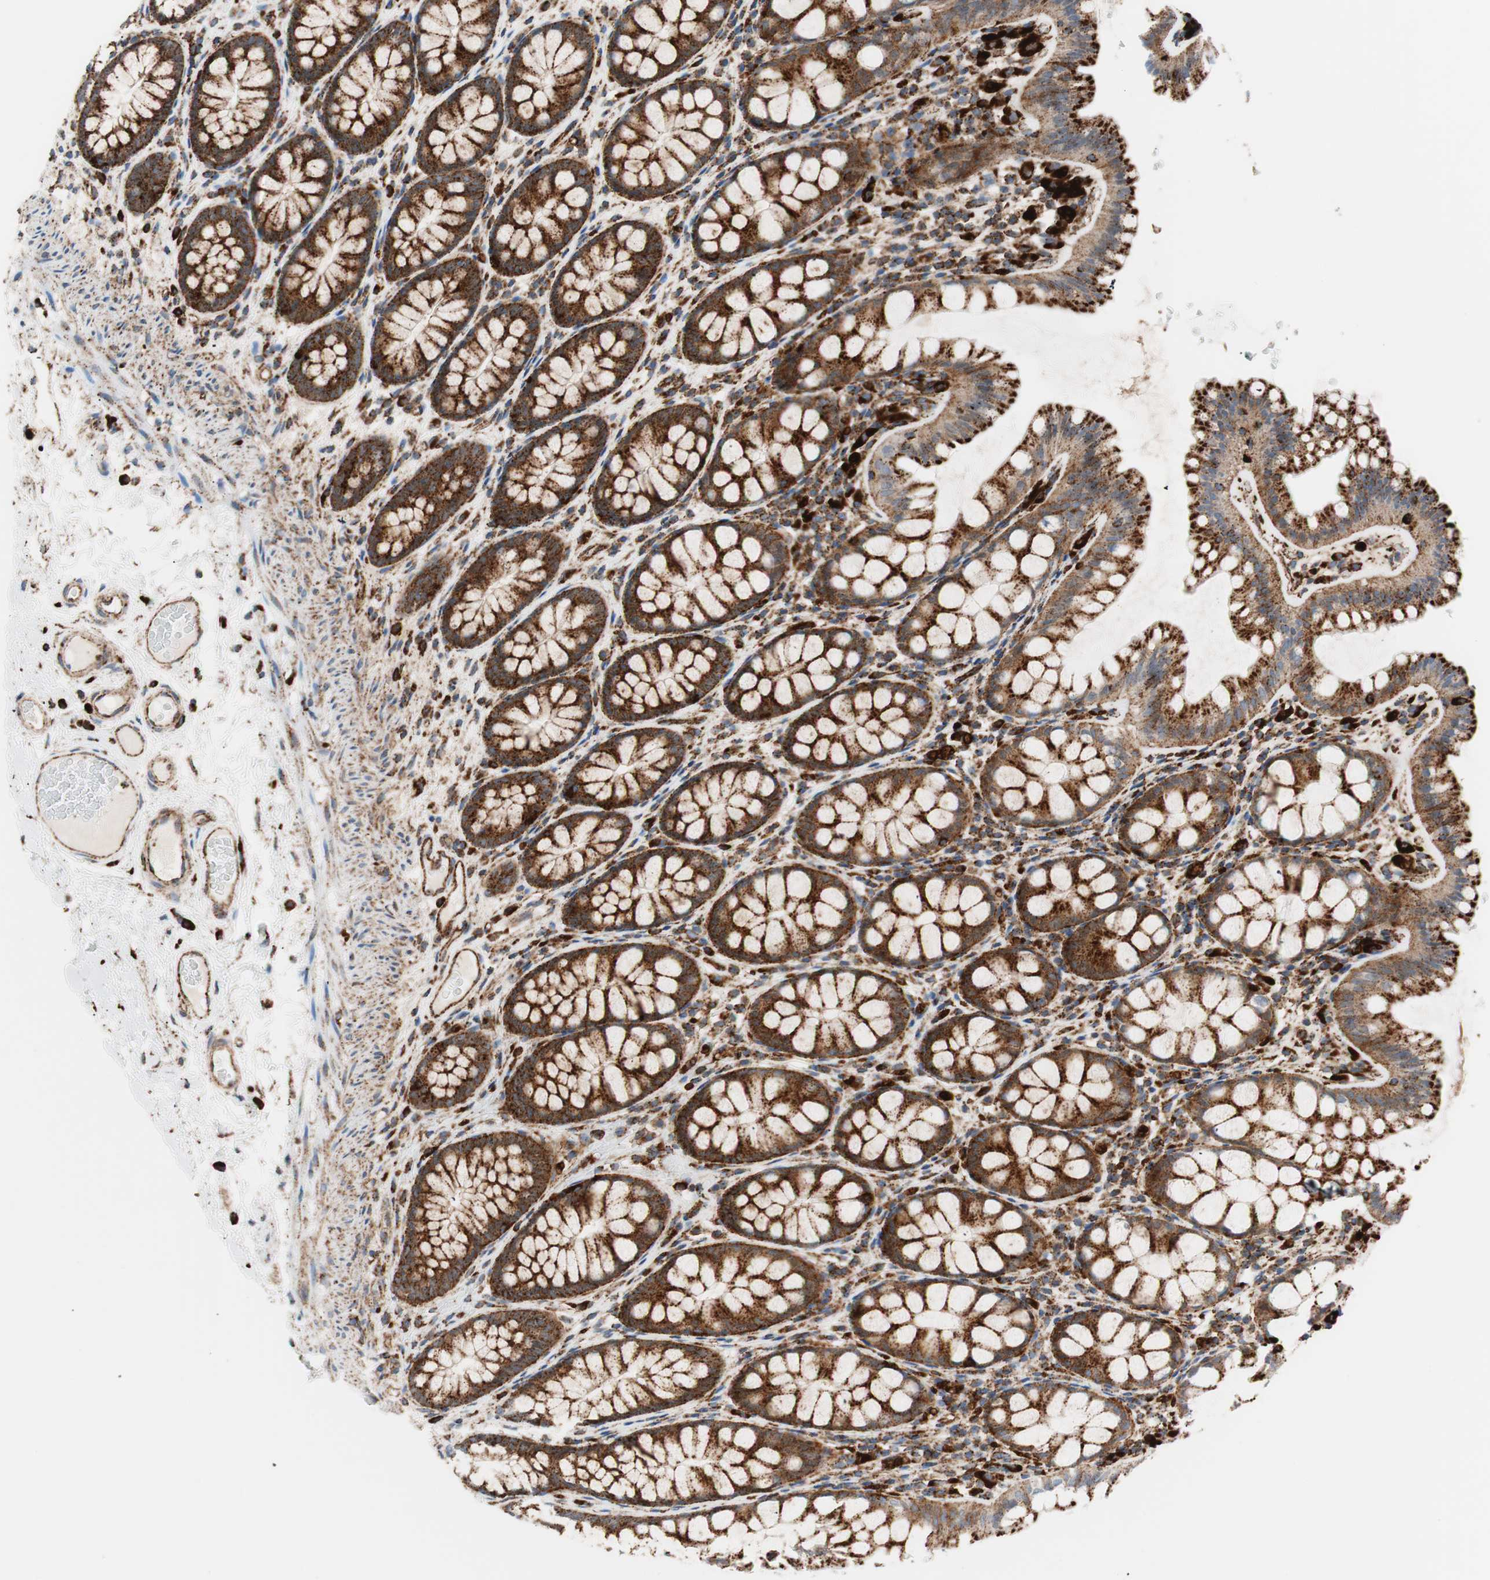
{"staining": {"intensity": "moderate", "quantity": ">75%", "location": "cytoplasmic/membranous"}, "tissue": "colon", "cell_type": "Endothelial cells", "image_type": "normal", "snomed": [{"axis": "morphology", "description": "Normal tissue, NOS"}, {"axis": "topography", "description": "Colon"}], "caption": "Immunohistochemical staining of normal colon exhibits >75% levels of moderate cytoplasmic/membranous protein staining in about >75% of endothelial cells. (DAB (3,3'-diaminobenzidine) IHC with brightfield microscopy, high magnification).", "gene": "LAMP1", "patient": {"sex": "female", "age": 55}}